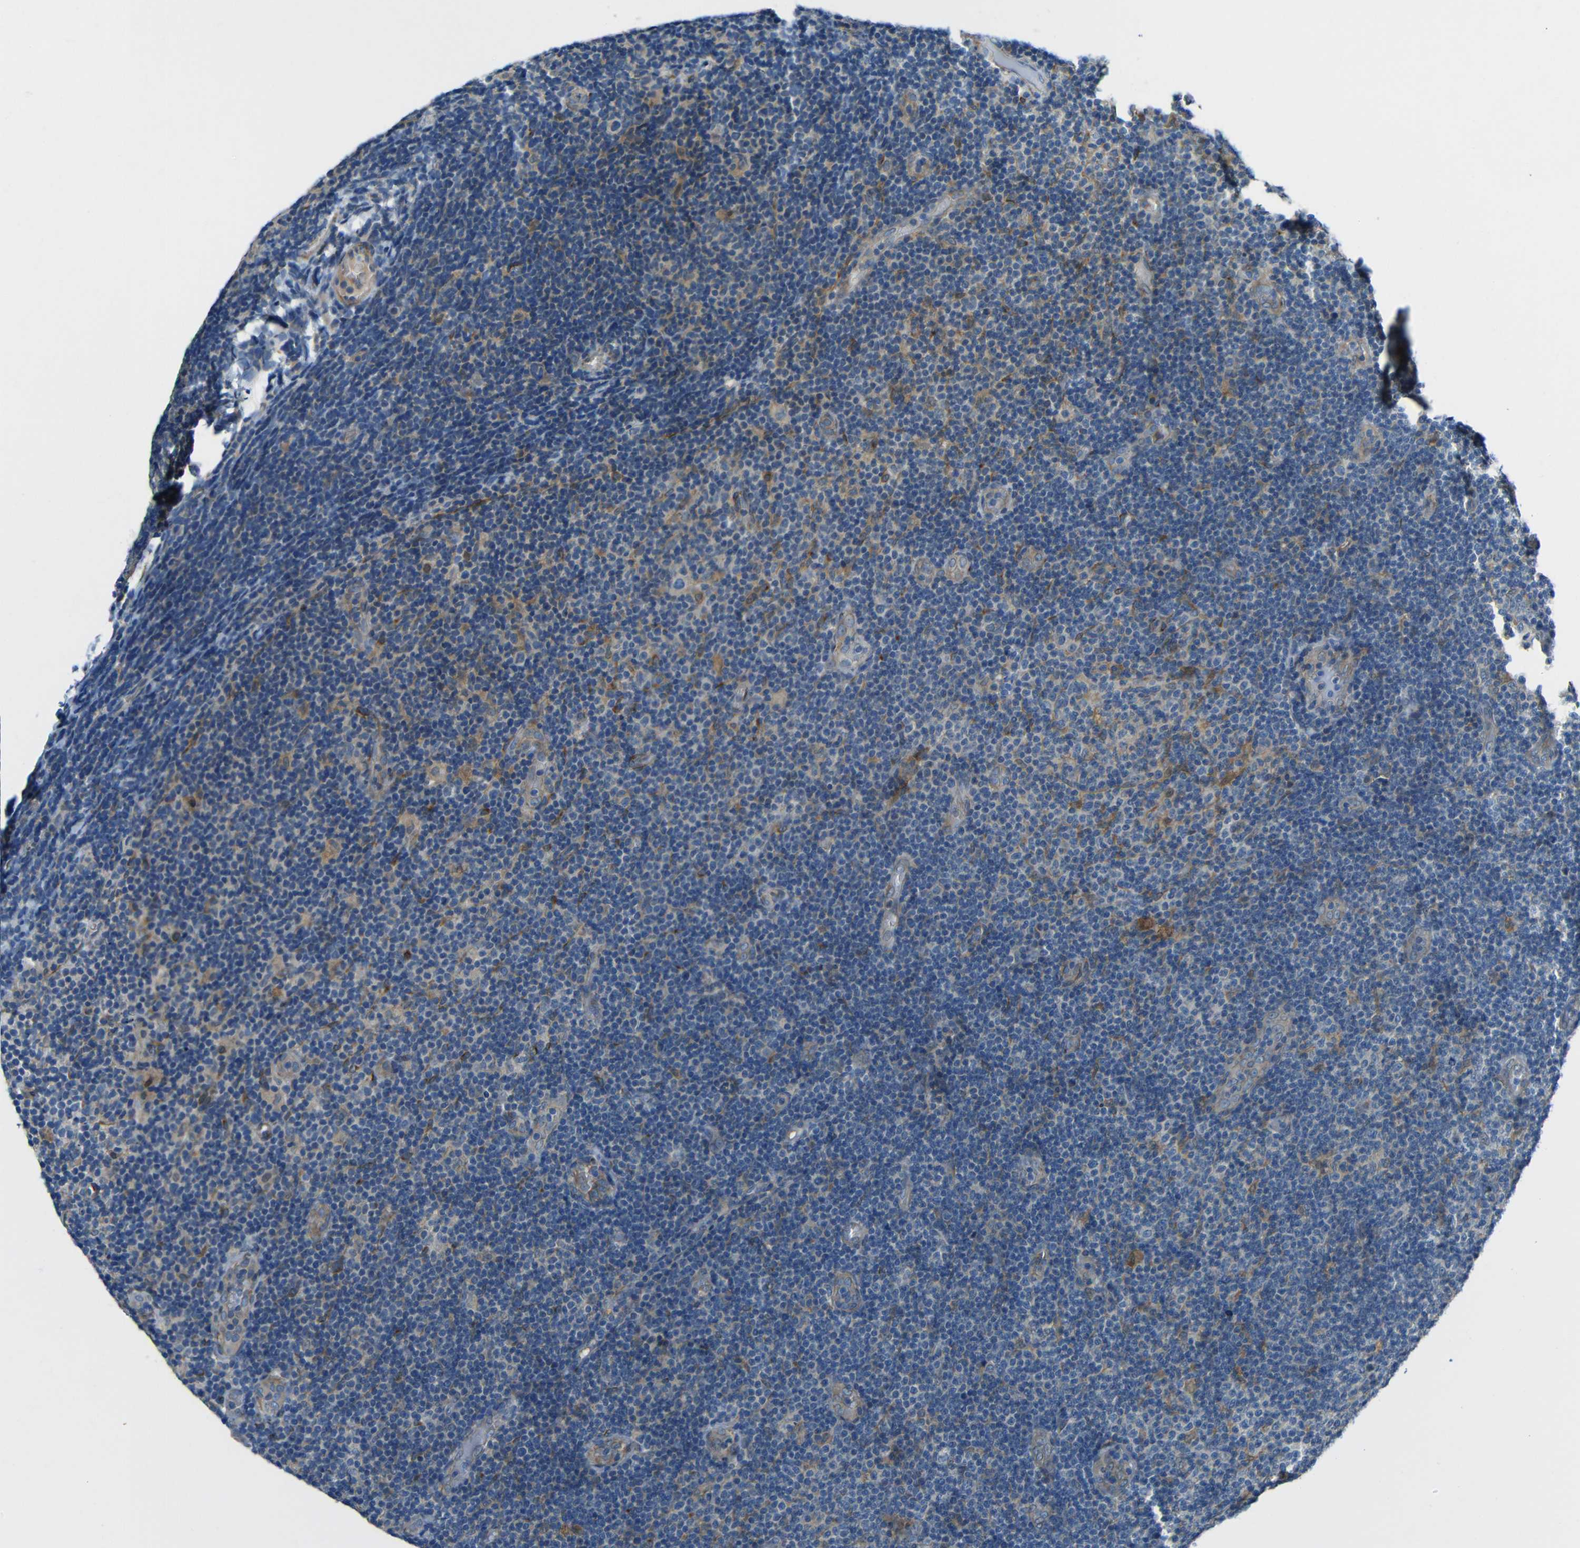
{"staining": {"intensity": "moderate", "quantity": "<25%", "location": "cytoplasmic/membranous"}, "tissue": "lymphoma", "cell_type": "Tumor cells", "image_type": "cancer", "snomed": [{"axis": "morphology", "description": "Malignant lymphoma, non-Hodgkin's type, Low grade"}, {"axis": "topography", "description": "Lymph node"}], "caption": "There is low levels of moderate cytoplasmic/membranous expression in tumor cells of low-grade malignant lymphoma, non-Hodgkin's type, as demonstrated by immunohistochemical staining (brown color).", "gene": "CYP26B1", "patient": {"sex": "male", "age": 83}}